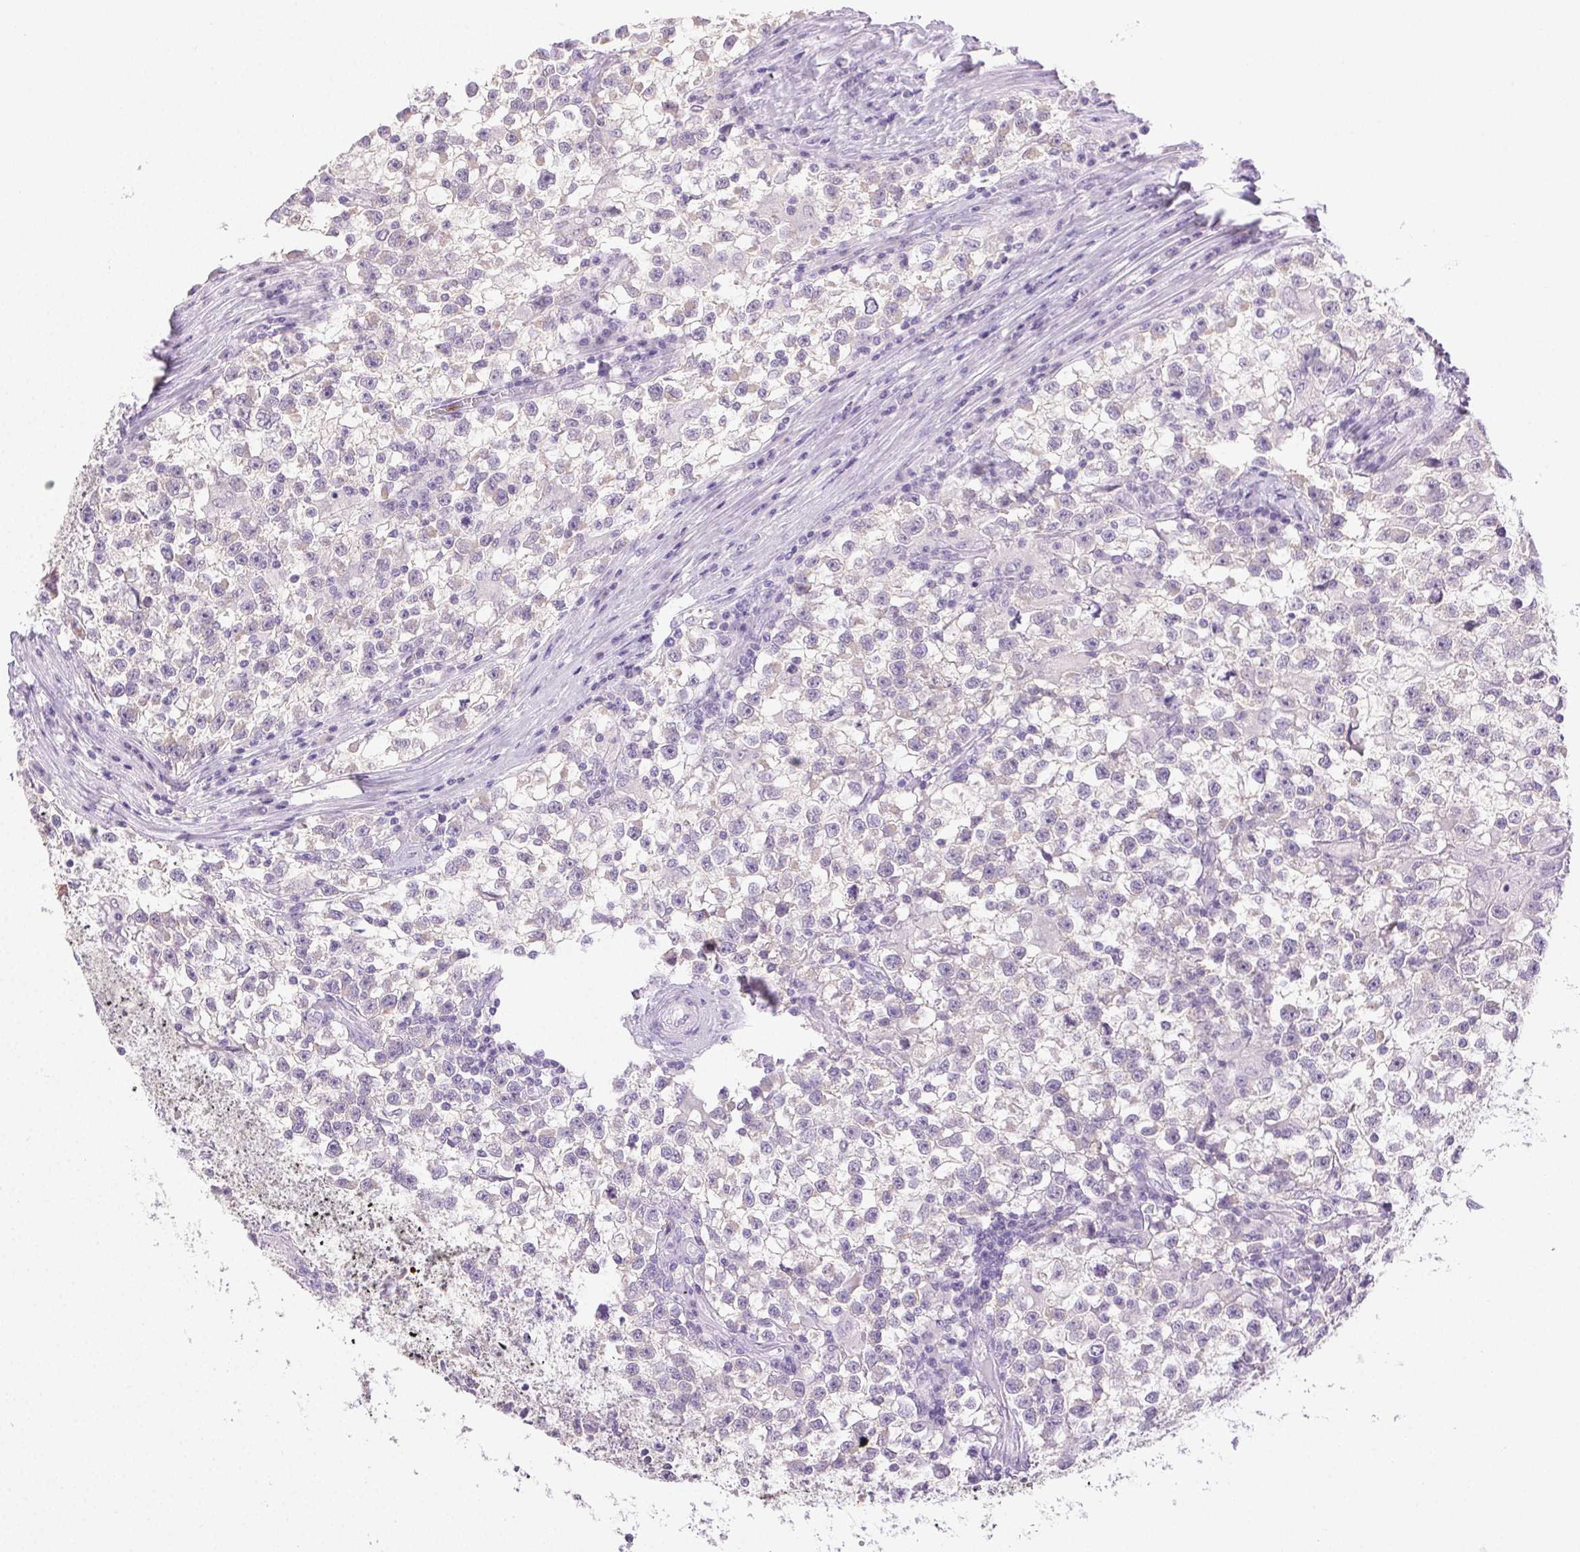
{"staining": {"intensity": "negative", "quantity": "none", "location": "none"}, "tissue": "testis cancer", "cell_type": "Tumor cells", "image_type": "cancer", "snomed": [{"axis": "morphology", "description": "Seminoma, NOS"}, {"axis": "topography", "description": "Testis"}], "caption": "Testis cancer (seminoma) was stained to show a protein in brown. There is no significant positivity in tumor cells.", "gene": "EMX2", "patient": {"sex": "male", "age": 31}}